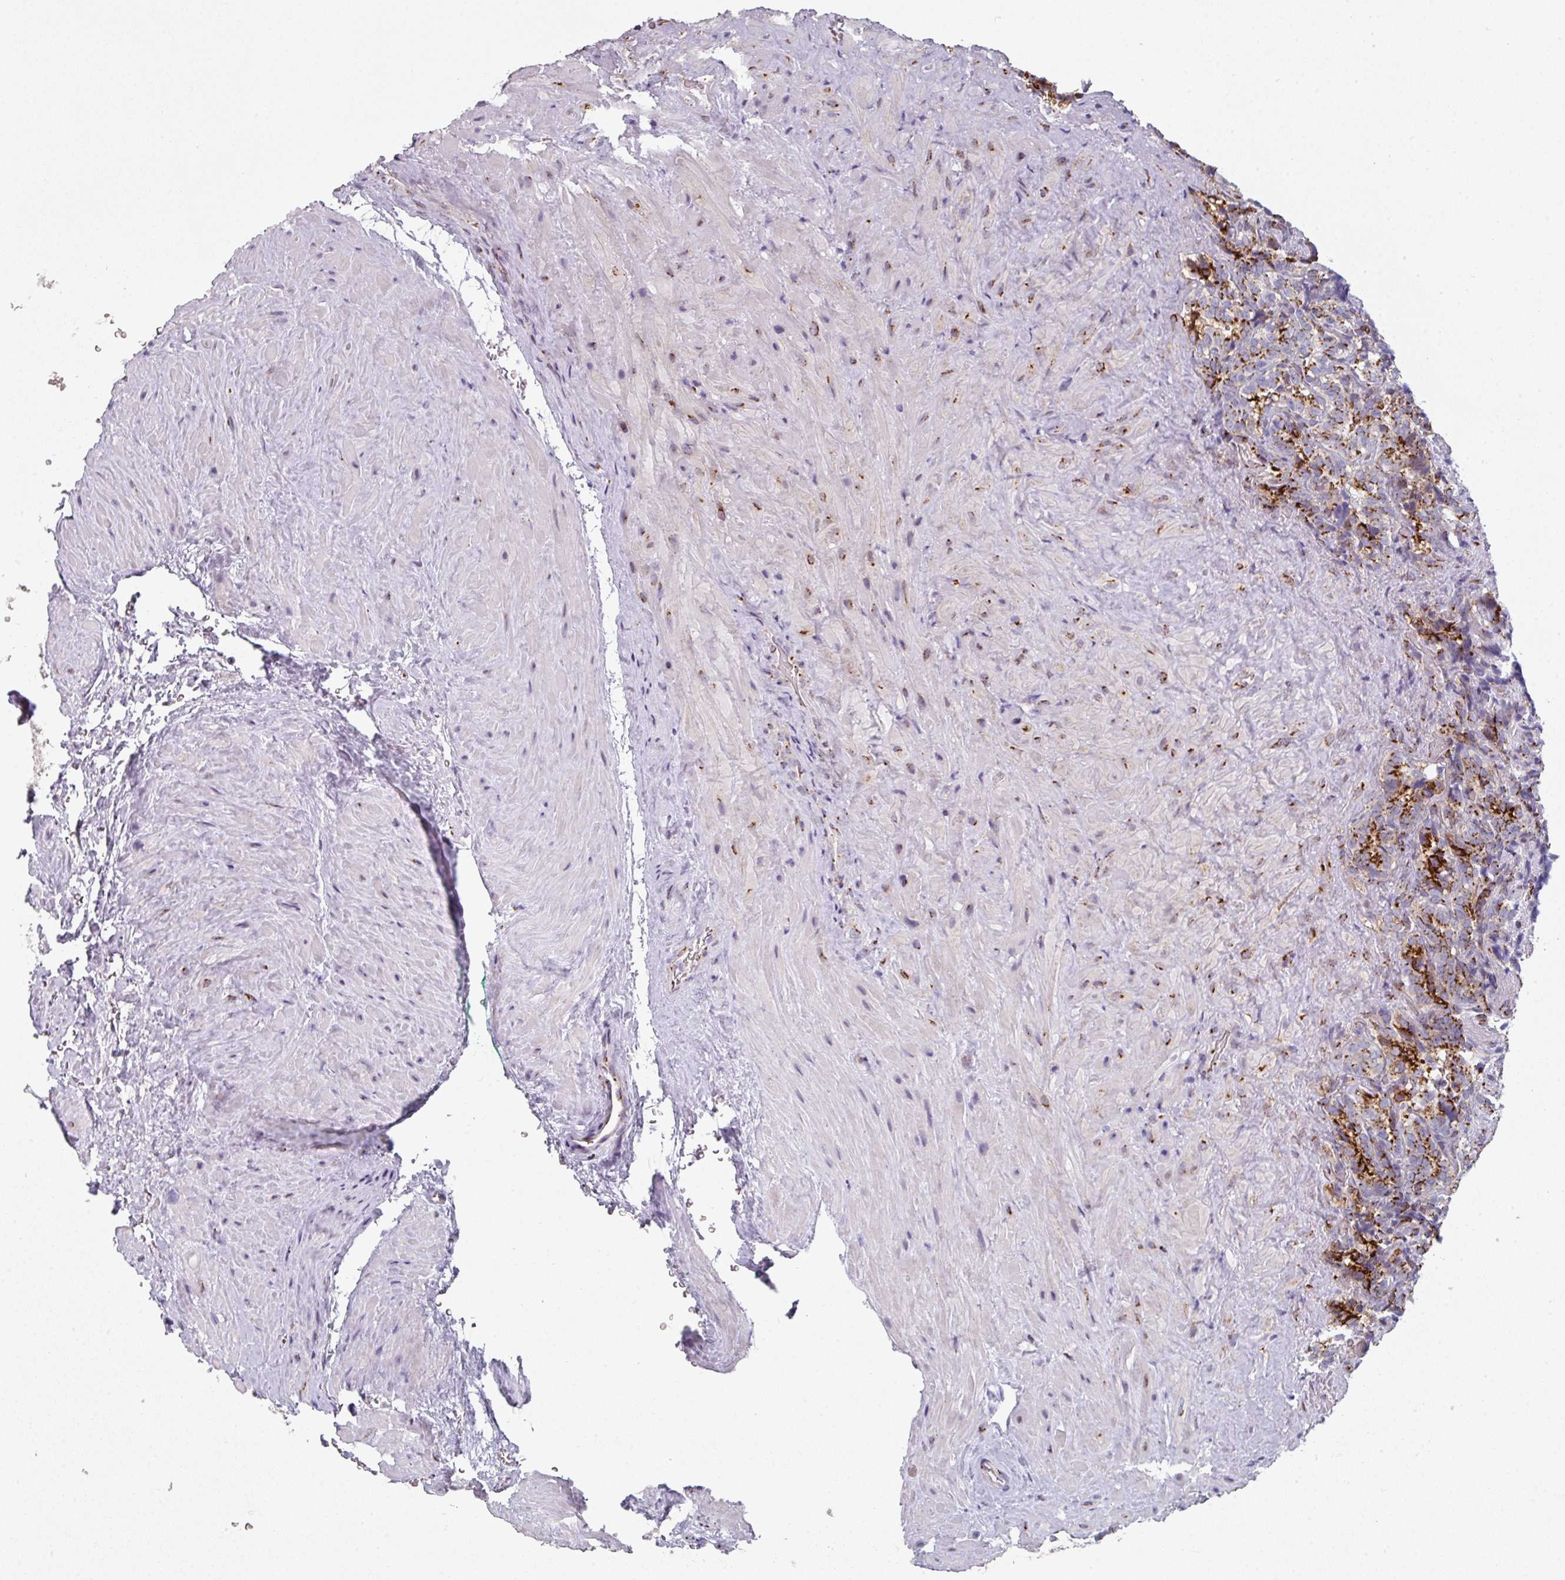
{"staining": {"intensity": "strong", "quantity": "25%-75%", "location": "cytoplasmic/membranous"}, "tissue": "seminal vesicle", "cell_type": "Glandular cells", "image_type": "normal", "snomed": [{"axis": "morphology", "description": "Normal tissue, NOS"}, {"axis": "topography", "description": "Seminal veicle"}], "caption": "Glandular cells demonstrate high levels of strong cytoplasmic/membranous staining in about 25%-75% of cells in normal human seminal vesicle.", "gene": "CCDC85B", "patient": {"sex": "male", "age": 62}}